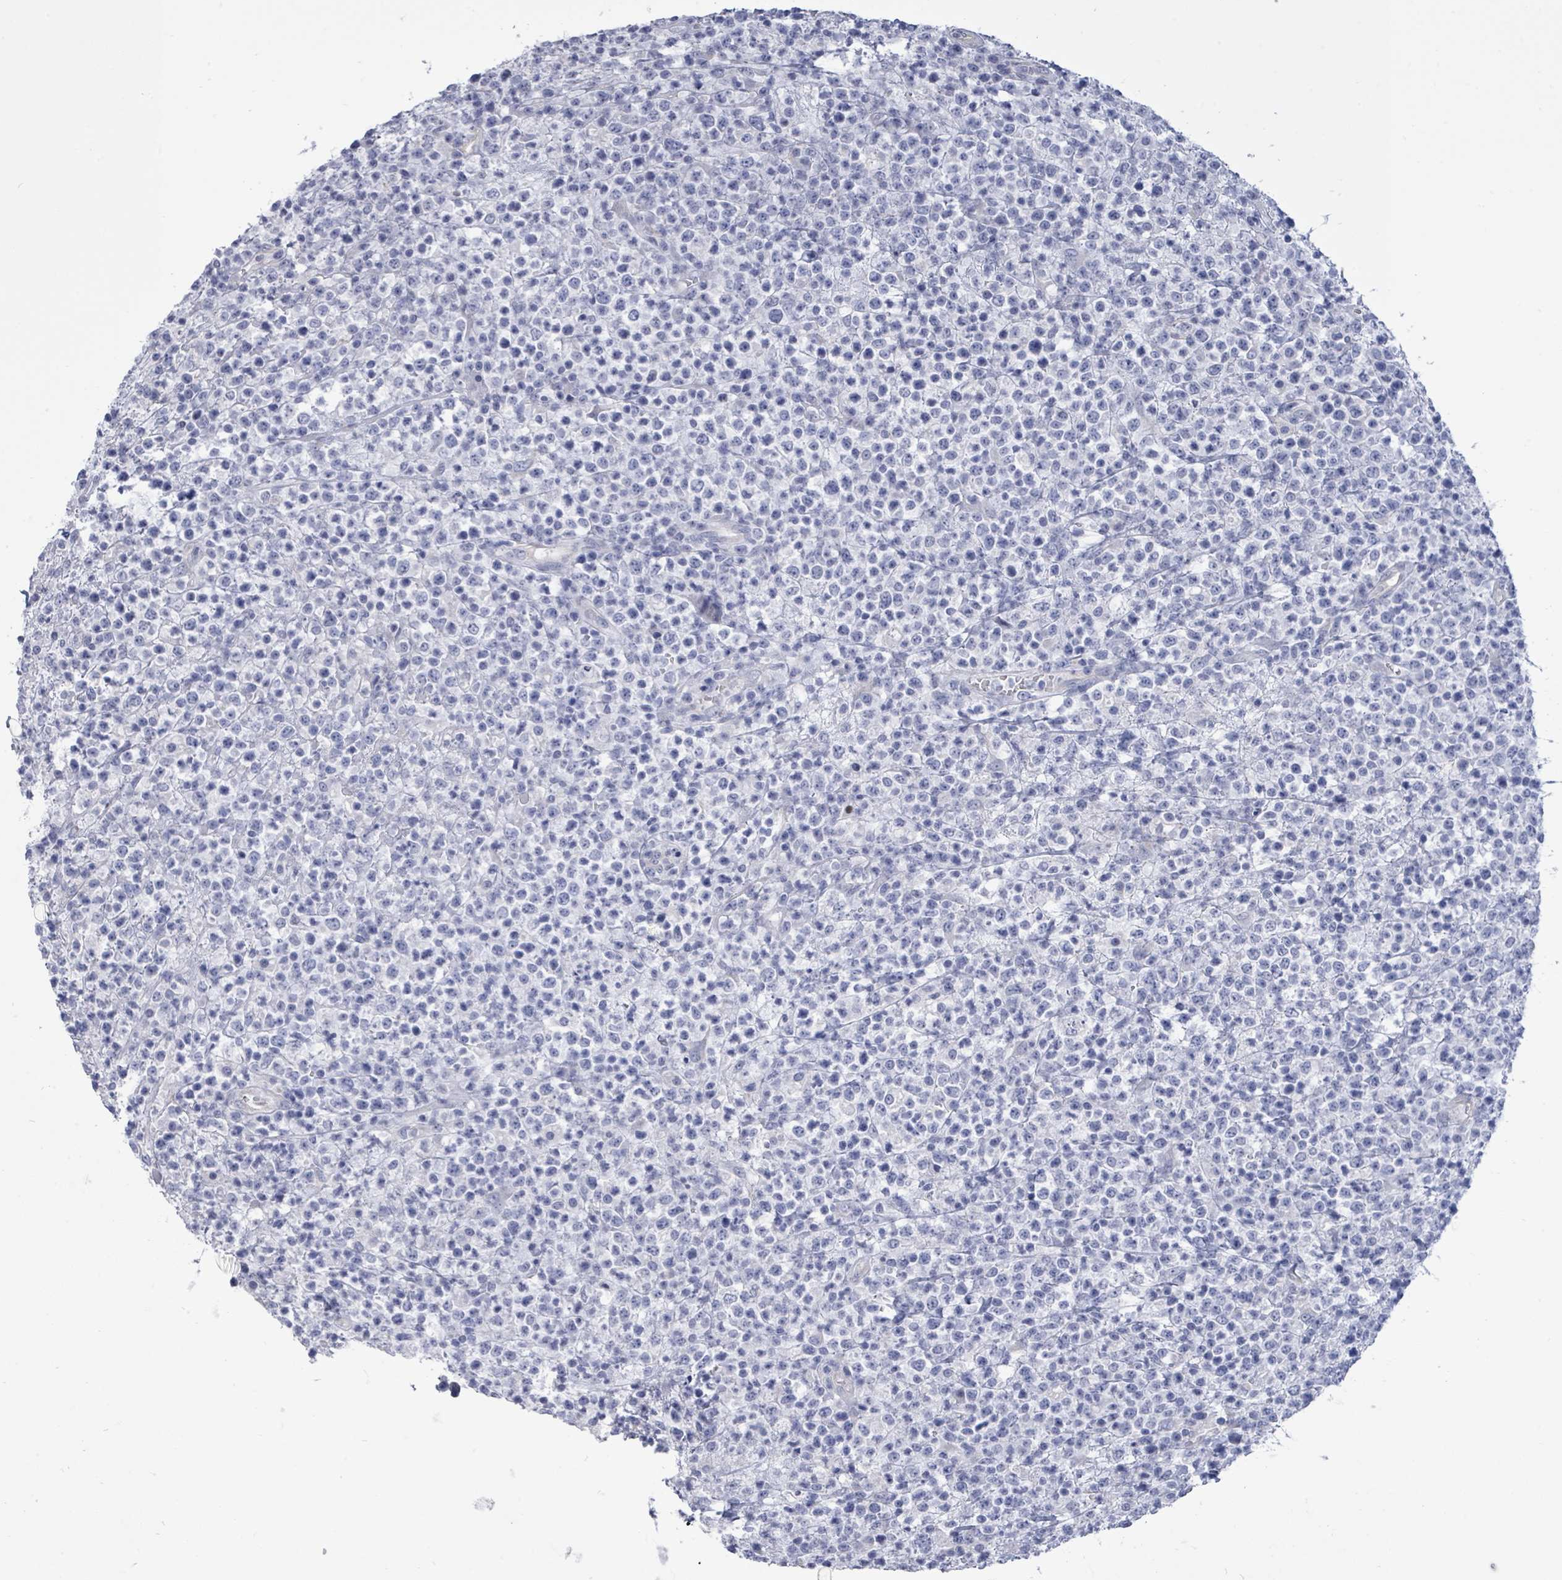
{"staining": {"intensity": "negative", "quantity": "none", "location": "none"}, "tissue": "lymphoma", "cell_type": "Tumor cells", "image_type": "cancer", "snomed": [{"axis": "morphology", "description": "Malignant lymphoma, non-Hodgkin's type, High grade"}, {"axis": "topography", "description": "Colon"}], "caption": "Lymphoma stained for a protein using IHC shows no expression tumor cells.", "gene": "CT45A5", "patient": {"sex": "female", "age": 53}}